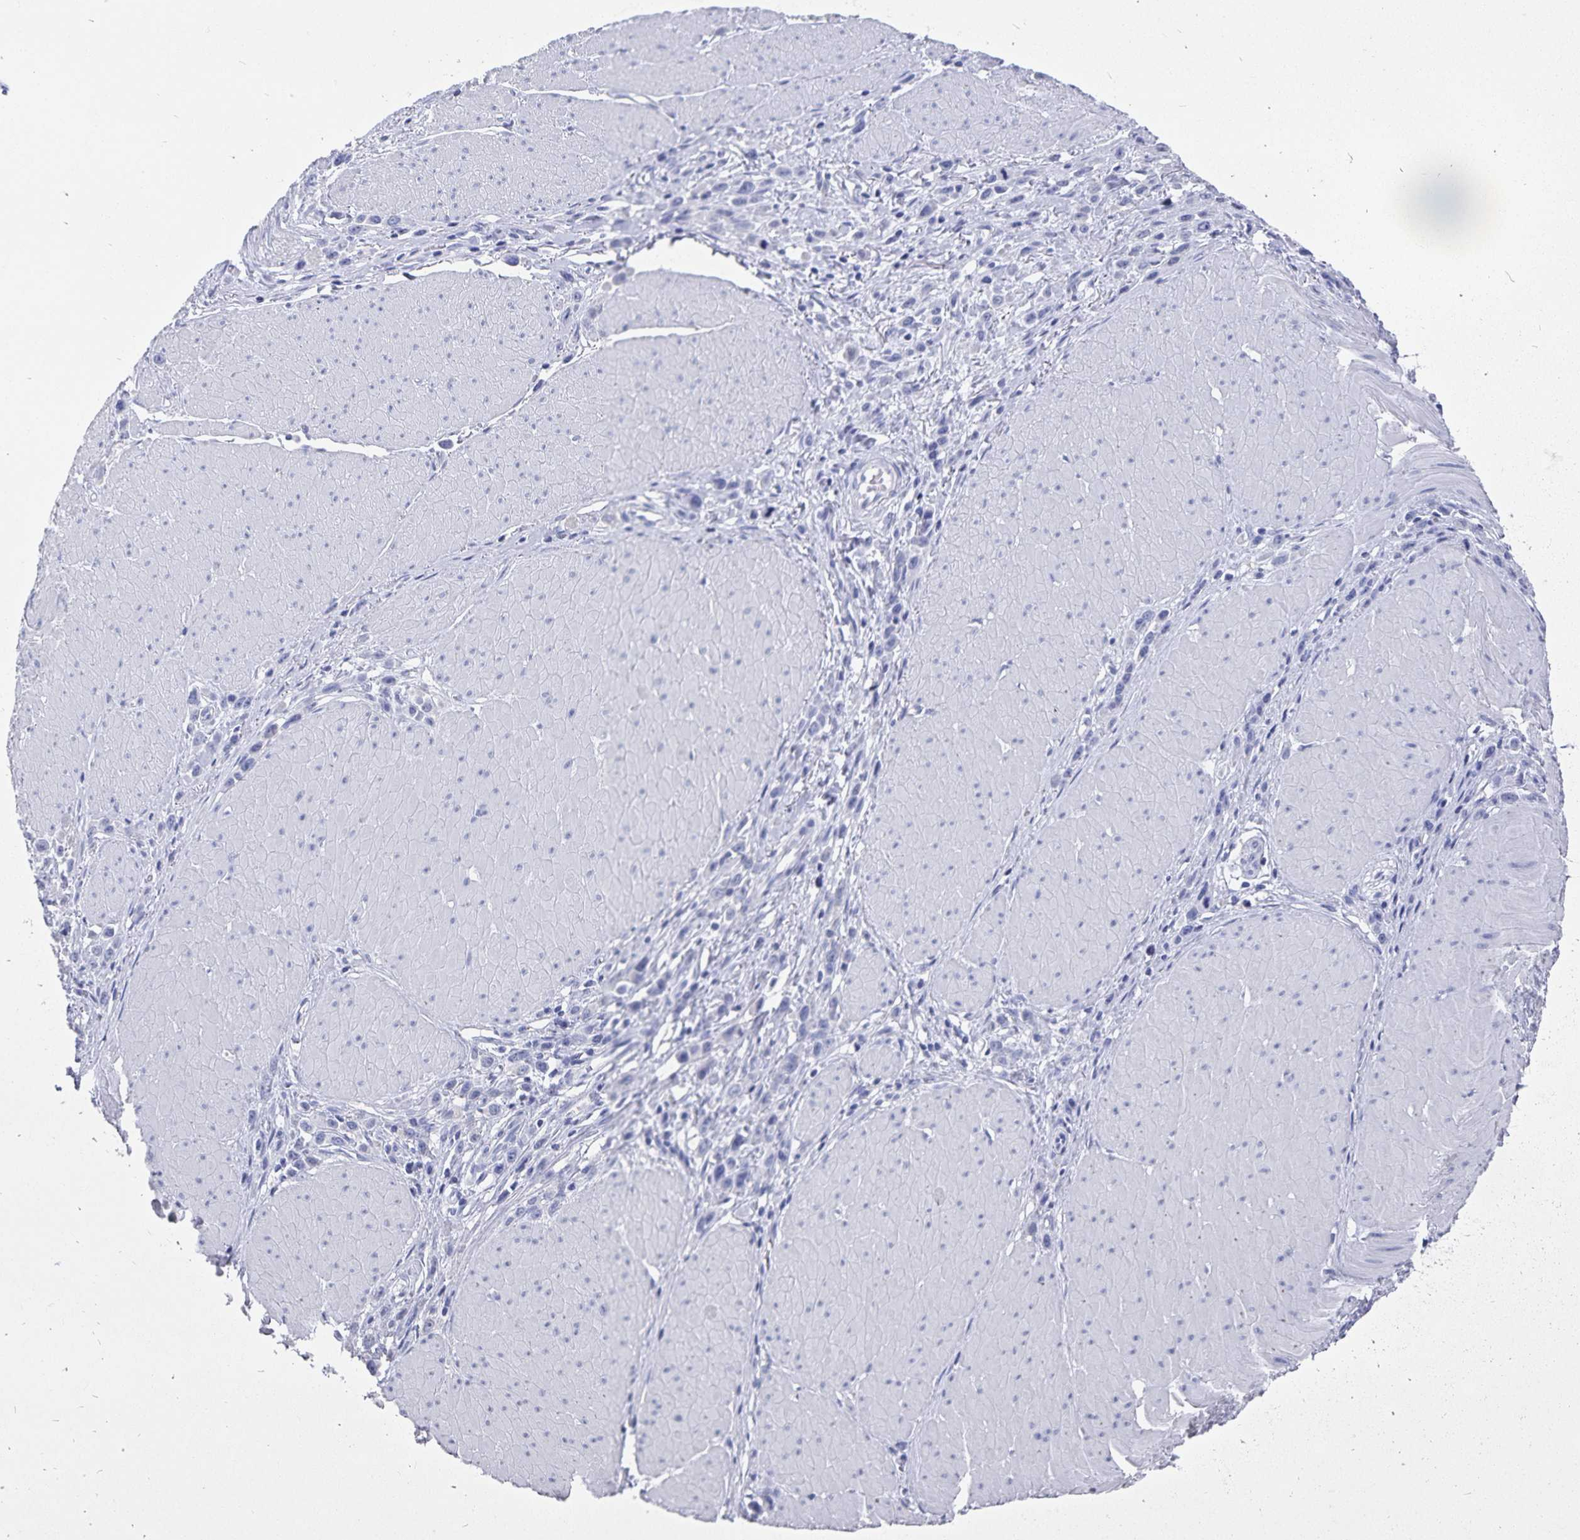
{"staining": {"intensity": "negative", "quantity": "none", "location": "none"}, "tissue": "stomach cancer", "cell_type": "Tumor cells", "image_type": "cancer", "snomed": [{"axis": "morphology", "description": "Adenocarcinoma, NOS"}, {"axis": "topography", "description": "Stomach"}], "caption": "Tumor cells show no significant protein expression in adenocarcinoma (stomach).", "gene": "ADH1A", "patient": {"sex": "male", "age": 47}}